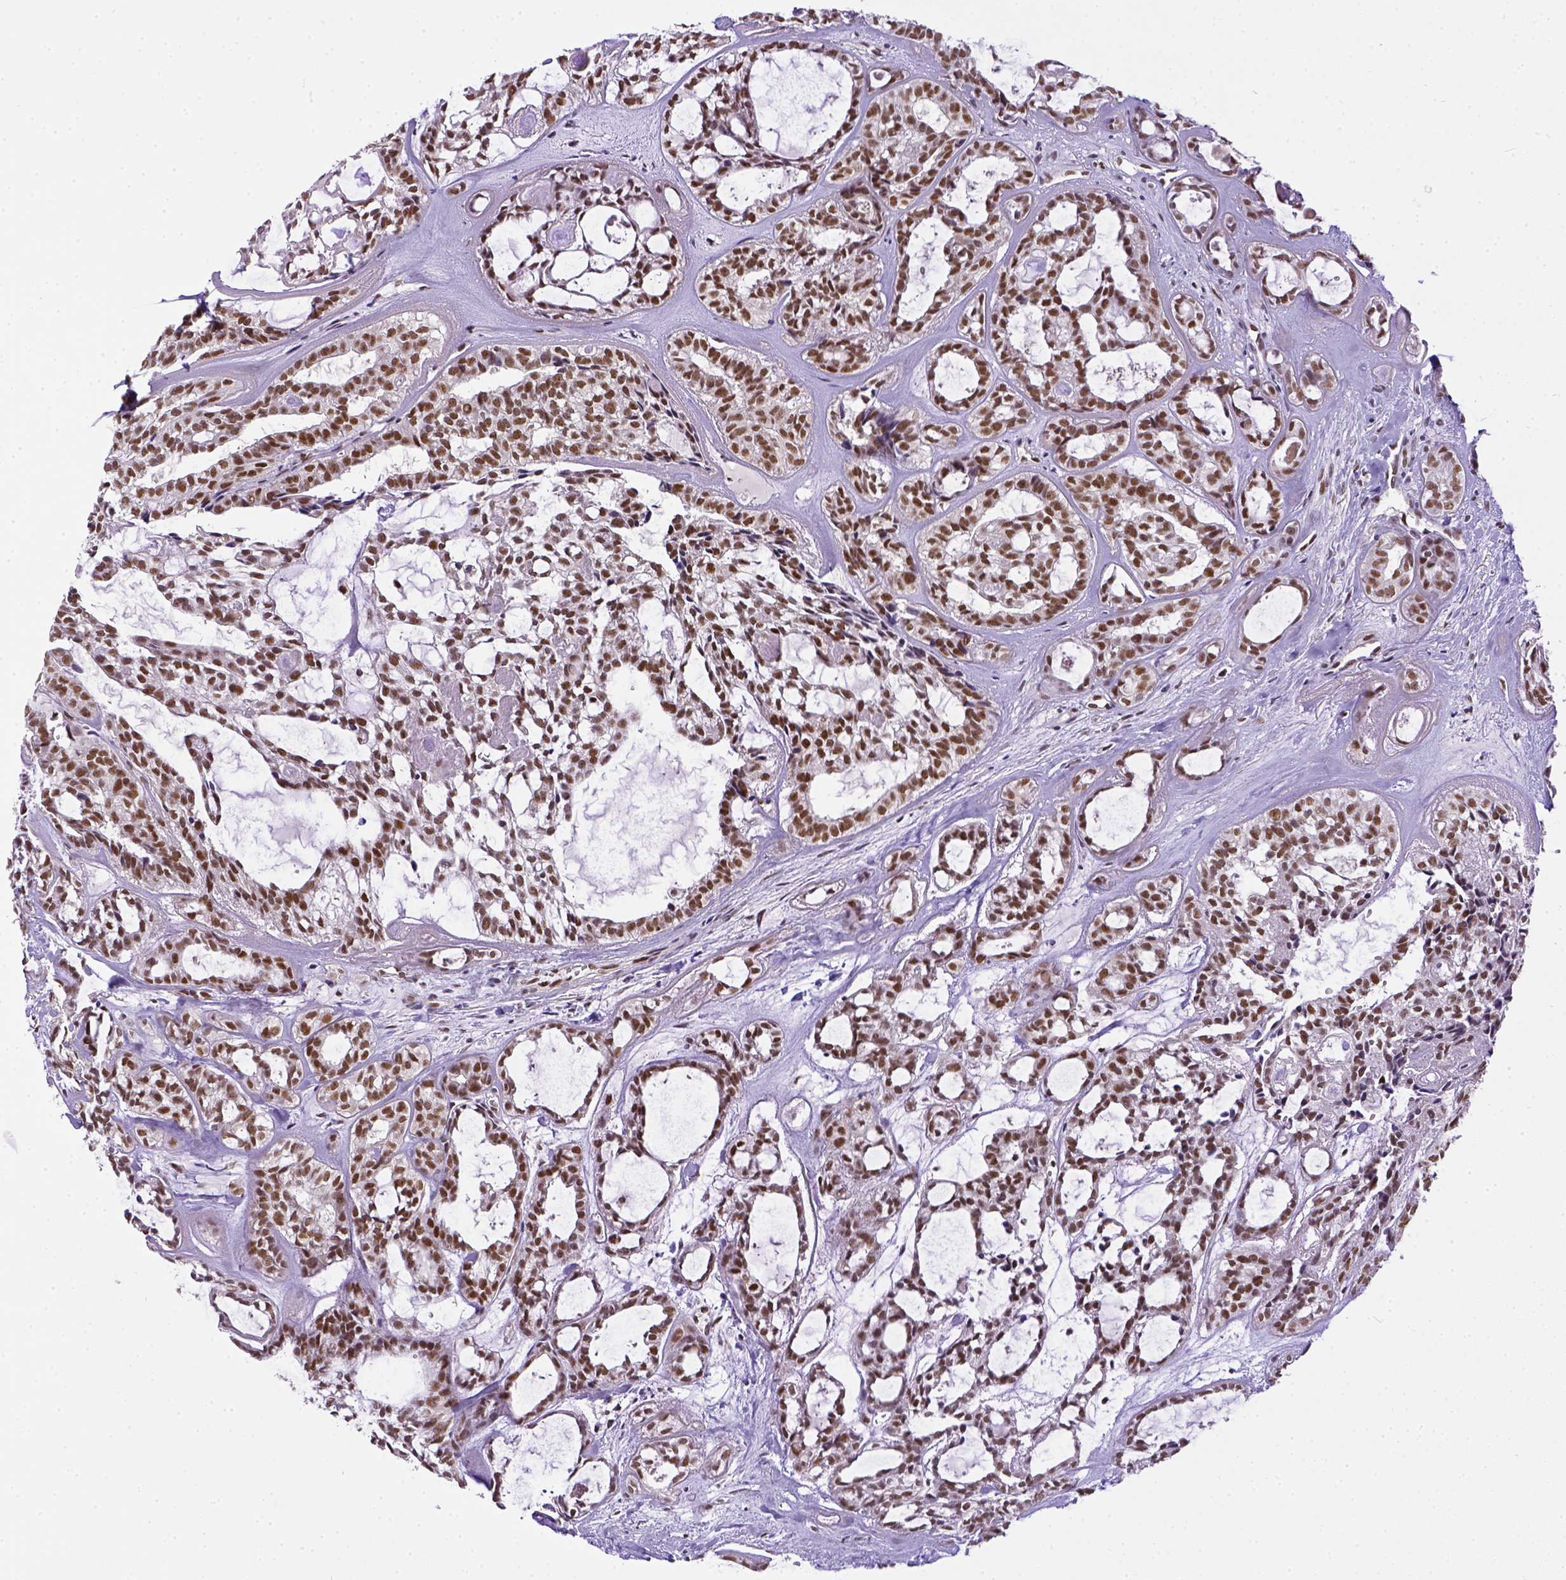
{"staining": {"intensity": "moderate", "quantity": ">75%", "location": "nuclear"}, "tissue": "head and neck cancer", "cell_type": "Tumor cells", "image_type": "cancer", "snomed": [{"axis": "morphology", "description": "Adenocarcinoma, NOS"}, {"axis": "topography", "description": "Head-Neck"}], "caption": "Immunohistochemistry photomicrograph of human adenocarcinoma (head and neck) stained for a protein (brown), which demonstrates medium levels of moderate nuclear expression in approximately >75% of tumor cells.", "gene": "ERCC1", "patient": {"sex": "female", "age": 62}}